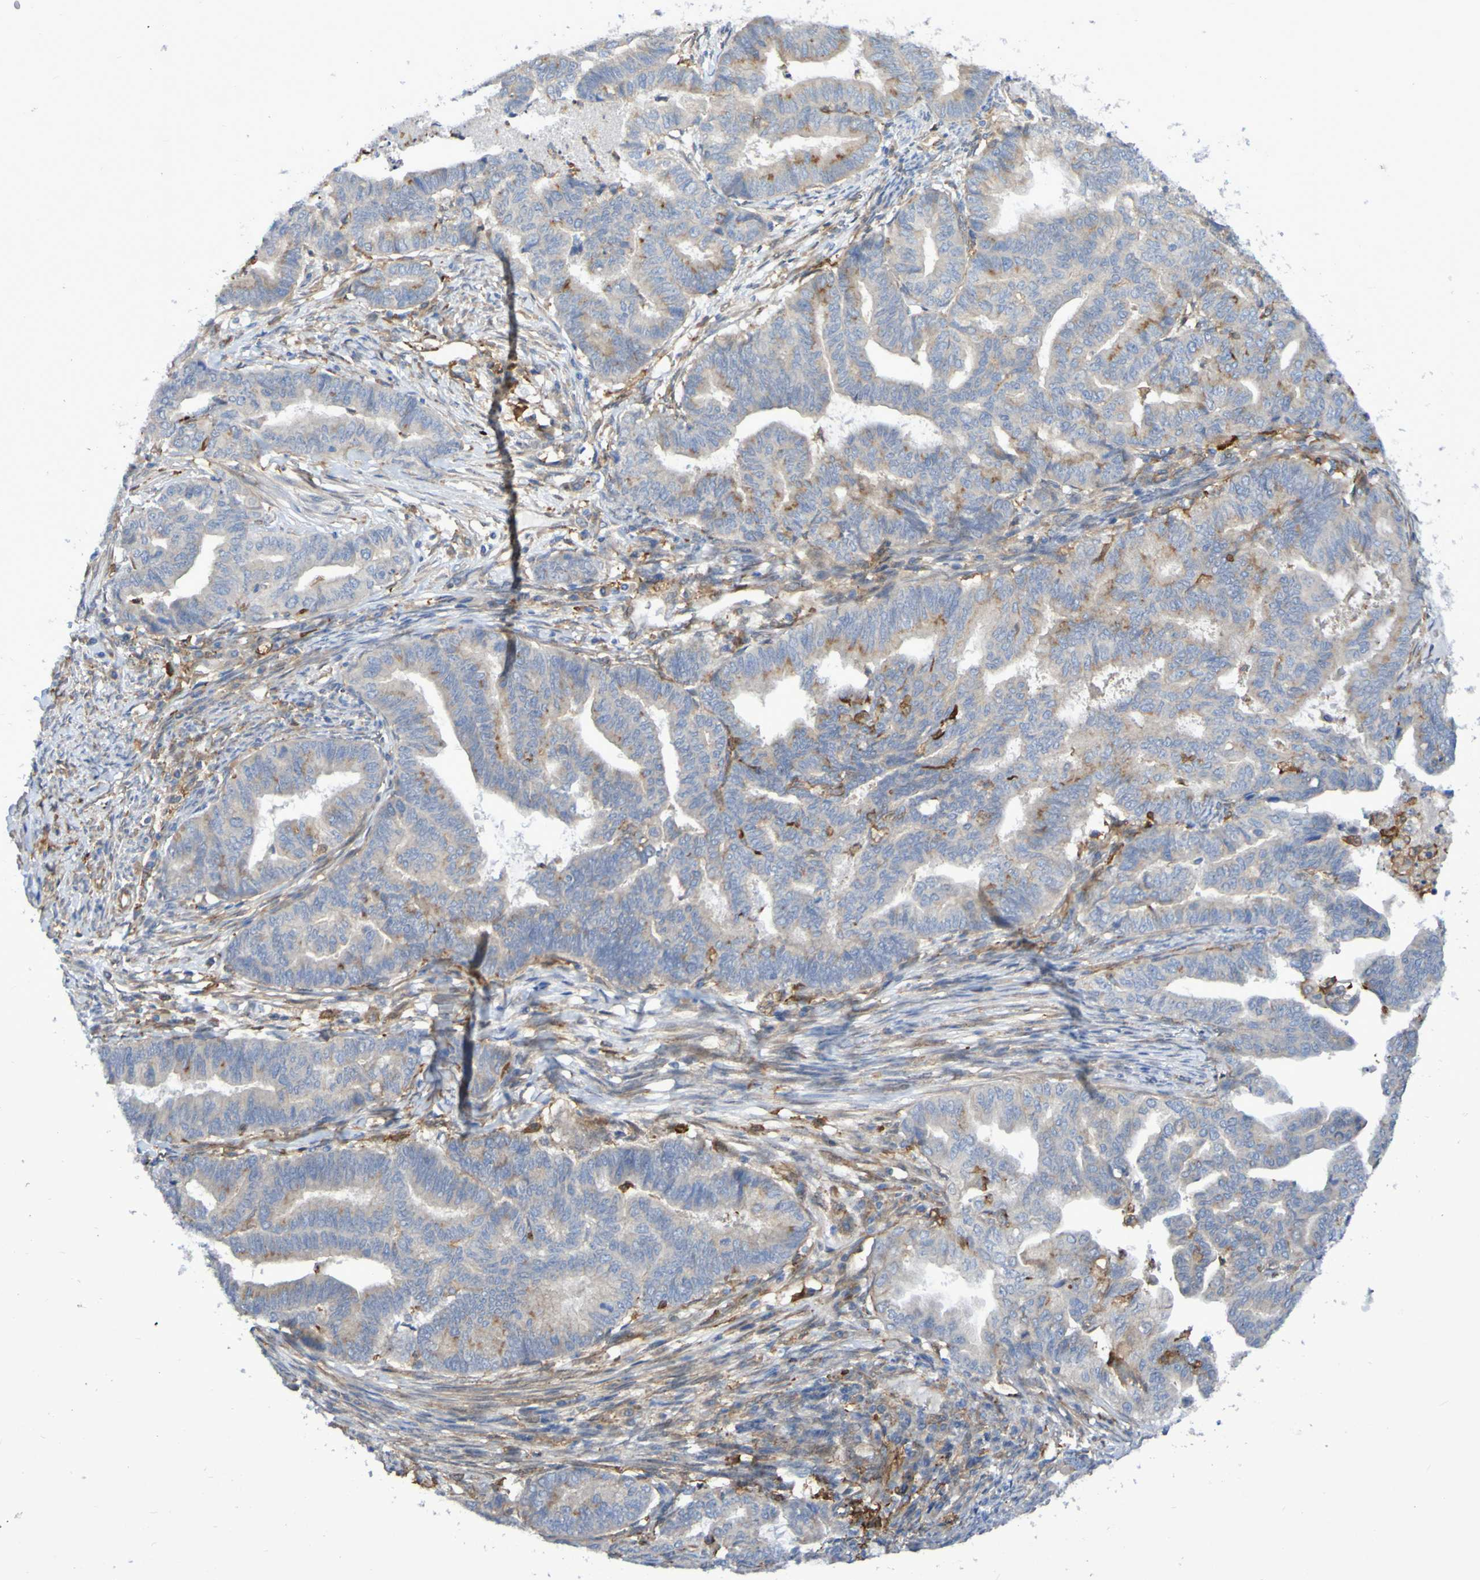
{"staining": {"intensity": "moderate", "quantity": "<25%", "location": "cytoplasmic/membranous"}, "tissue": "endometrial cancer", "cell_type": "Tumor cells", "image_type": "cancer", "snomed": [{"axis": "morphology", "description": "Adenocarcinoma, NOS"}, {"axis": "topography", "description": "Endometrium"}], "caption": "Endometrial cancer stained with a brown dye reveals moderate cytoplasmic/membranous positive staining in about <25% of tumor cells.", "gene": "SCRG1", "patient": {"sex": "female", "age": 79}}